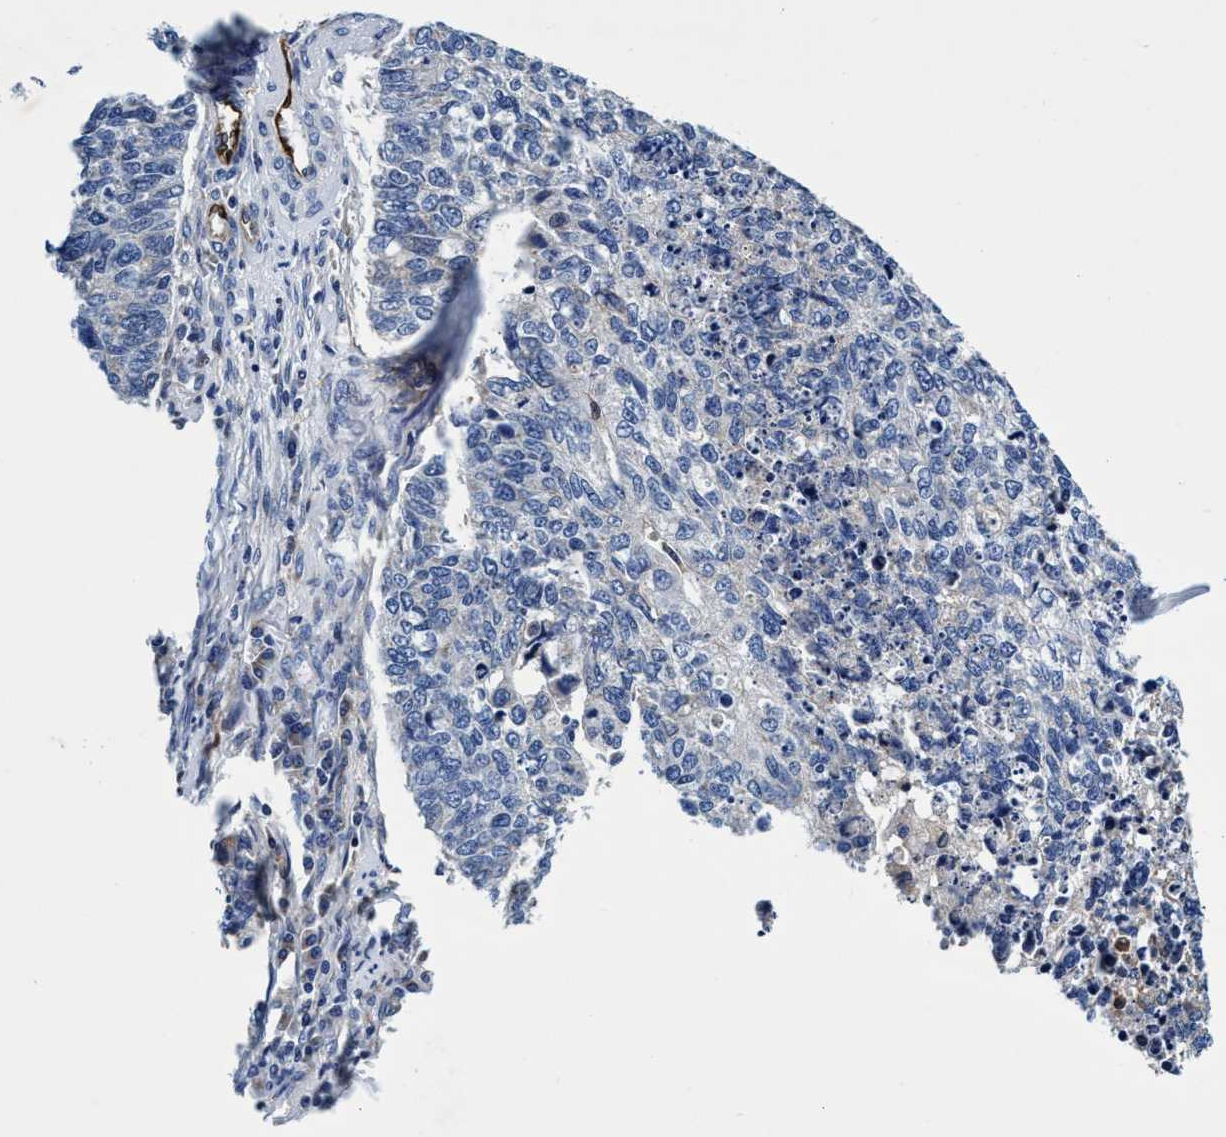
{"staining": {"intensity": "negative", "quantity": "none", "location": "none"}, "tissue": "cervical cancer", "cell_type": "Tumor cells", "image_type": "cancer", "snomed": [{"axis": "morphology", "description": "Squamous cell carcinoma, NOS"}, {"axis": "topography", "description": "Cervix"}], "caption": "IHC photomicrograph of squamous cell carcinoma (cervical) stained for a protein (brown), which exhibits no staining in tumor cells.", "gene": "UBALD2", "patient": {"sex": "female", "age": 63}}